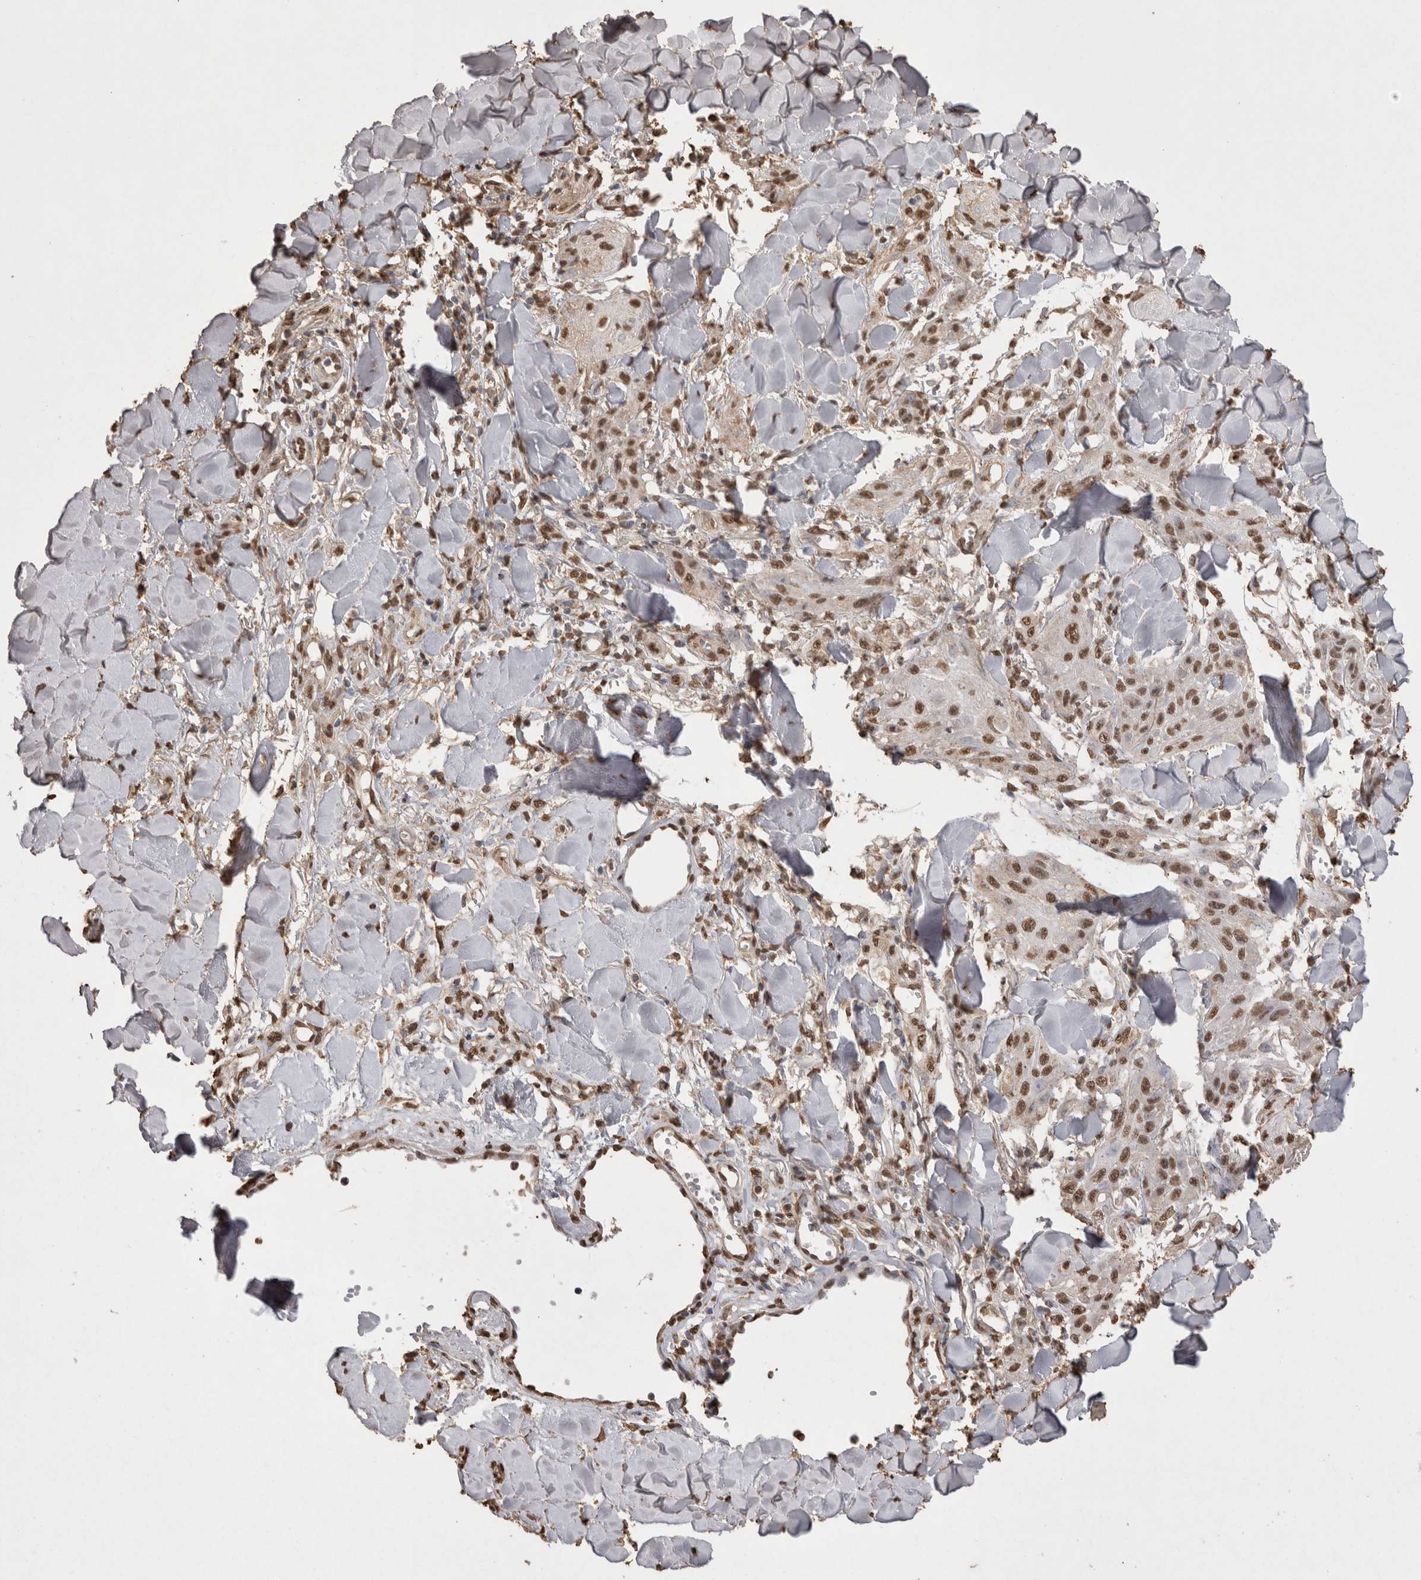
{"staining": {"intensity": "moderate", "quantity": ">75%", "location": "nuclear"}, "tissue": "skin cancer", "cell_type": "Tumor cells", "image_type": "cancer", "snomed": [{"axis": "morphology", "description": "Squamous cell carcinoma, NOS"}, {"axis": "topography", "description": "Skin"}], "caption": "Protein analysis of skin cancer tissue displays moderate nuclear positivity in approximately >75% of tumor cells.", "gene": "POU5F1", "patient": {"sex": "male", "age": 74}}